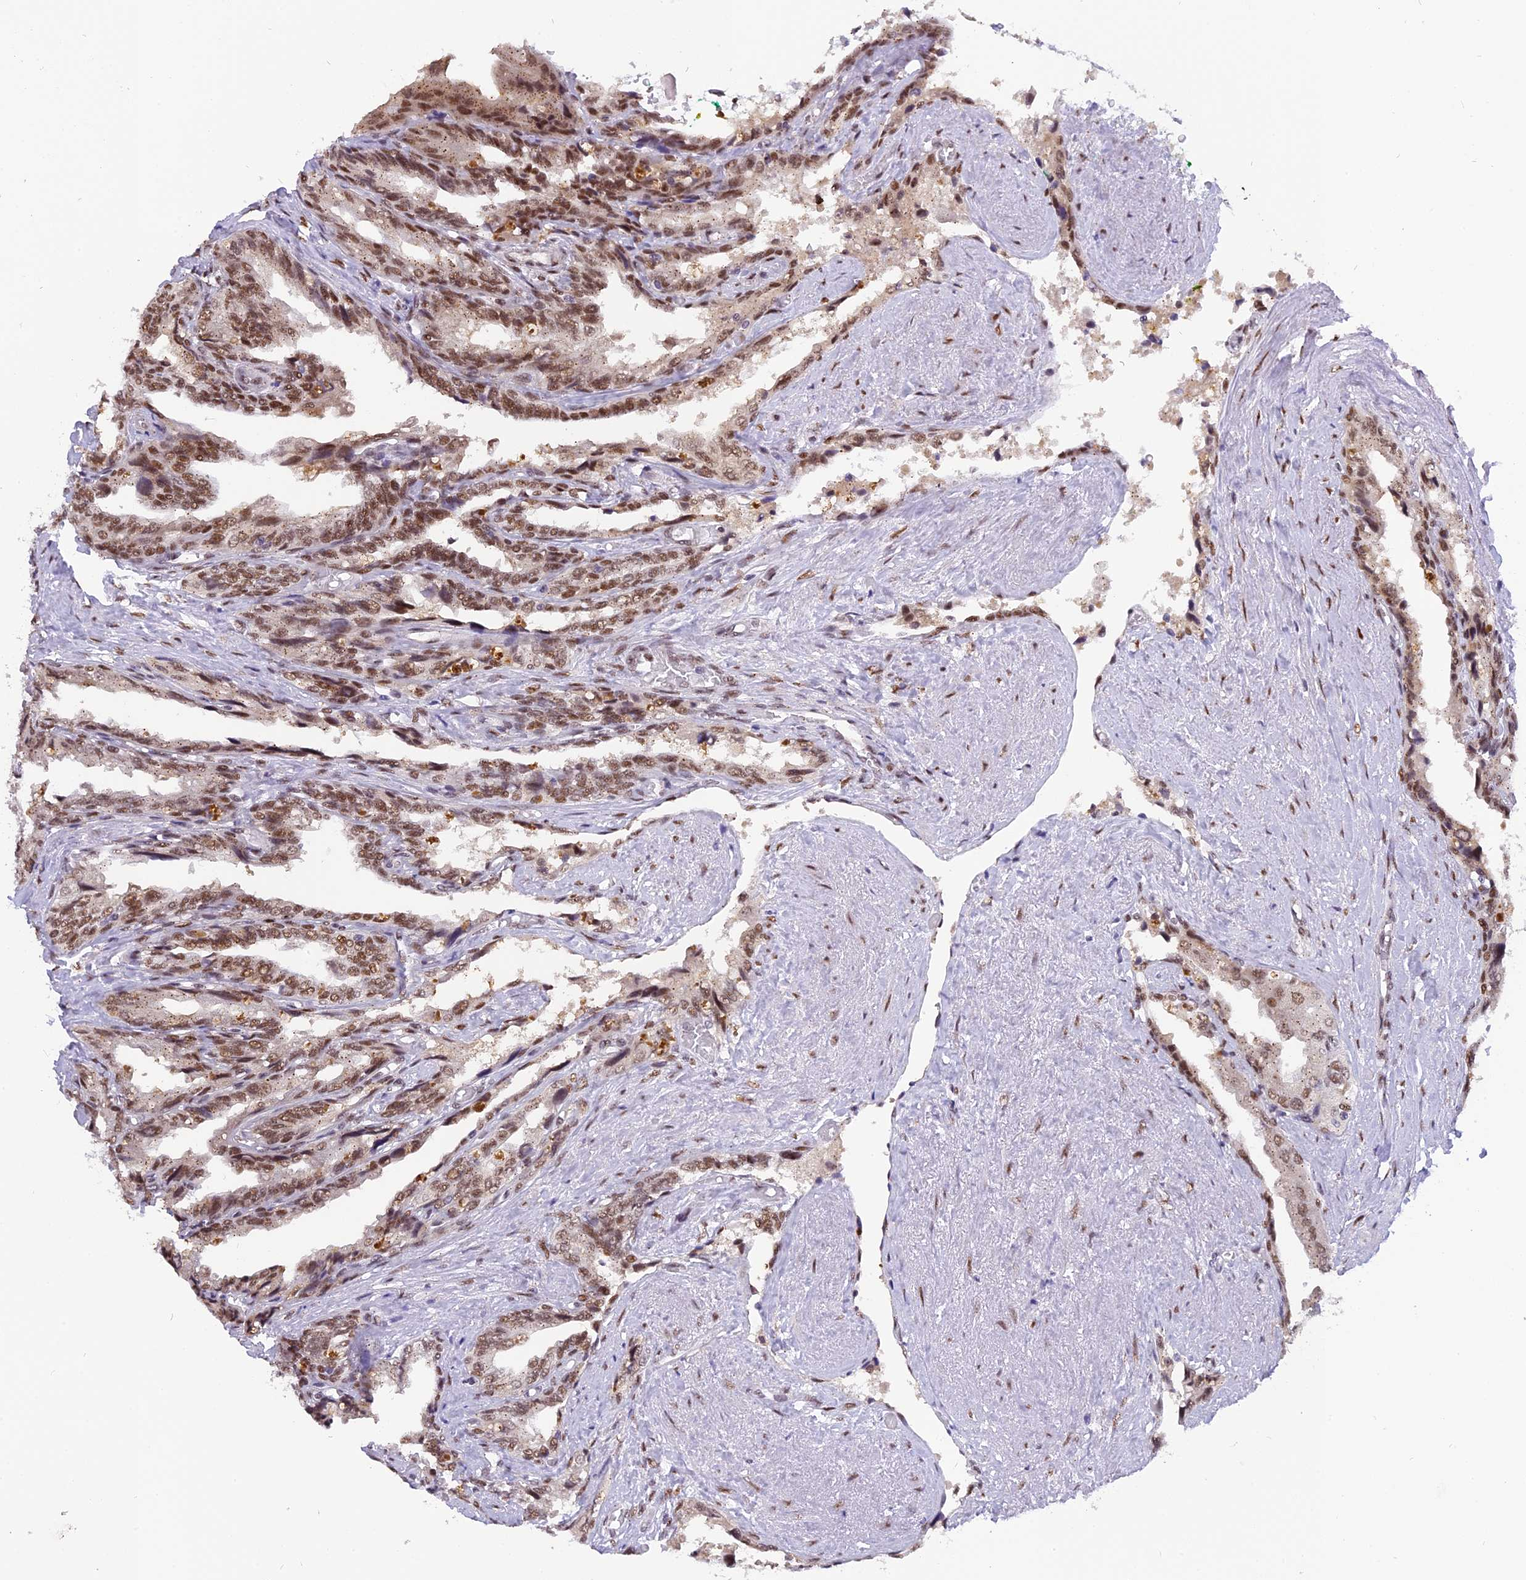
{"staining": {"intensity": "moderate", "quantity": ">75%", "location": "nuclear"}, "tissue": "seminal vesicle", "cell_type": "Glandular cells", "image_type": "normal", "snomed": [{"axis": "morphology", "description": "Normal tissue, NOS"}, {"axis": "topography", "description": "Seminal veicle"}, {"axis": "topography", "description": "Peripheral nerve tissue"}], "caption": "Immunohistochemistry photomicrograph of benign seminal vesicle stained for a protein (brown), which exhibits medium levels of moderate nuclear expression in approximately >75% of glandular cells.", "gene": "IRF2BP1", "patient": {"sex": "male", "age": 60}}